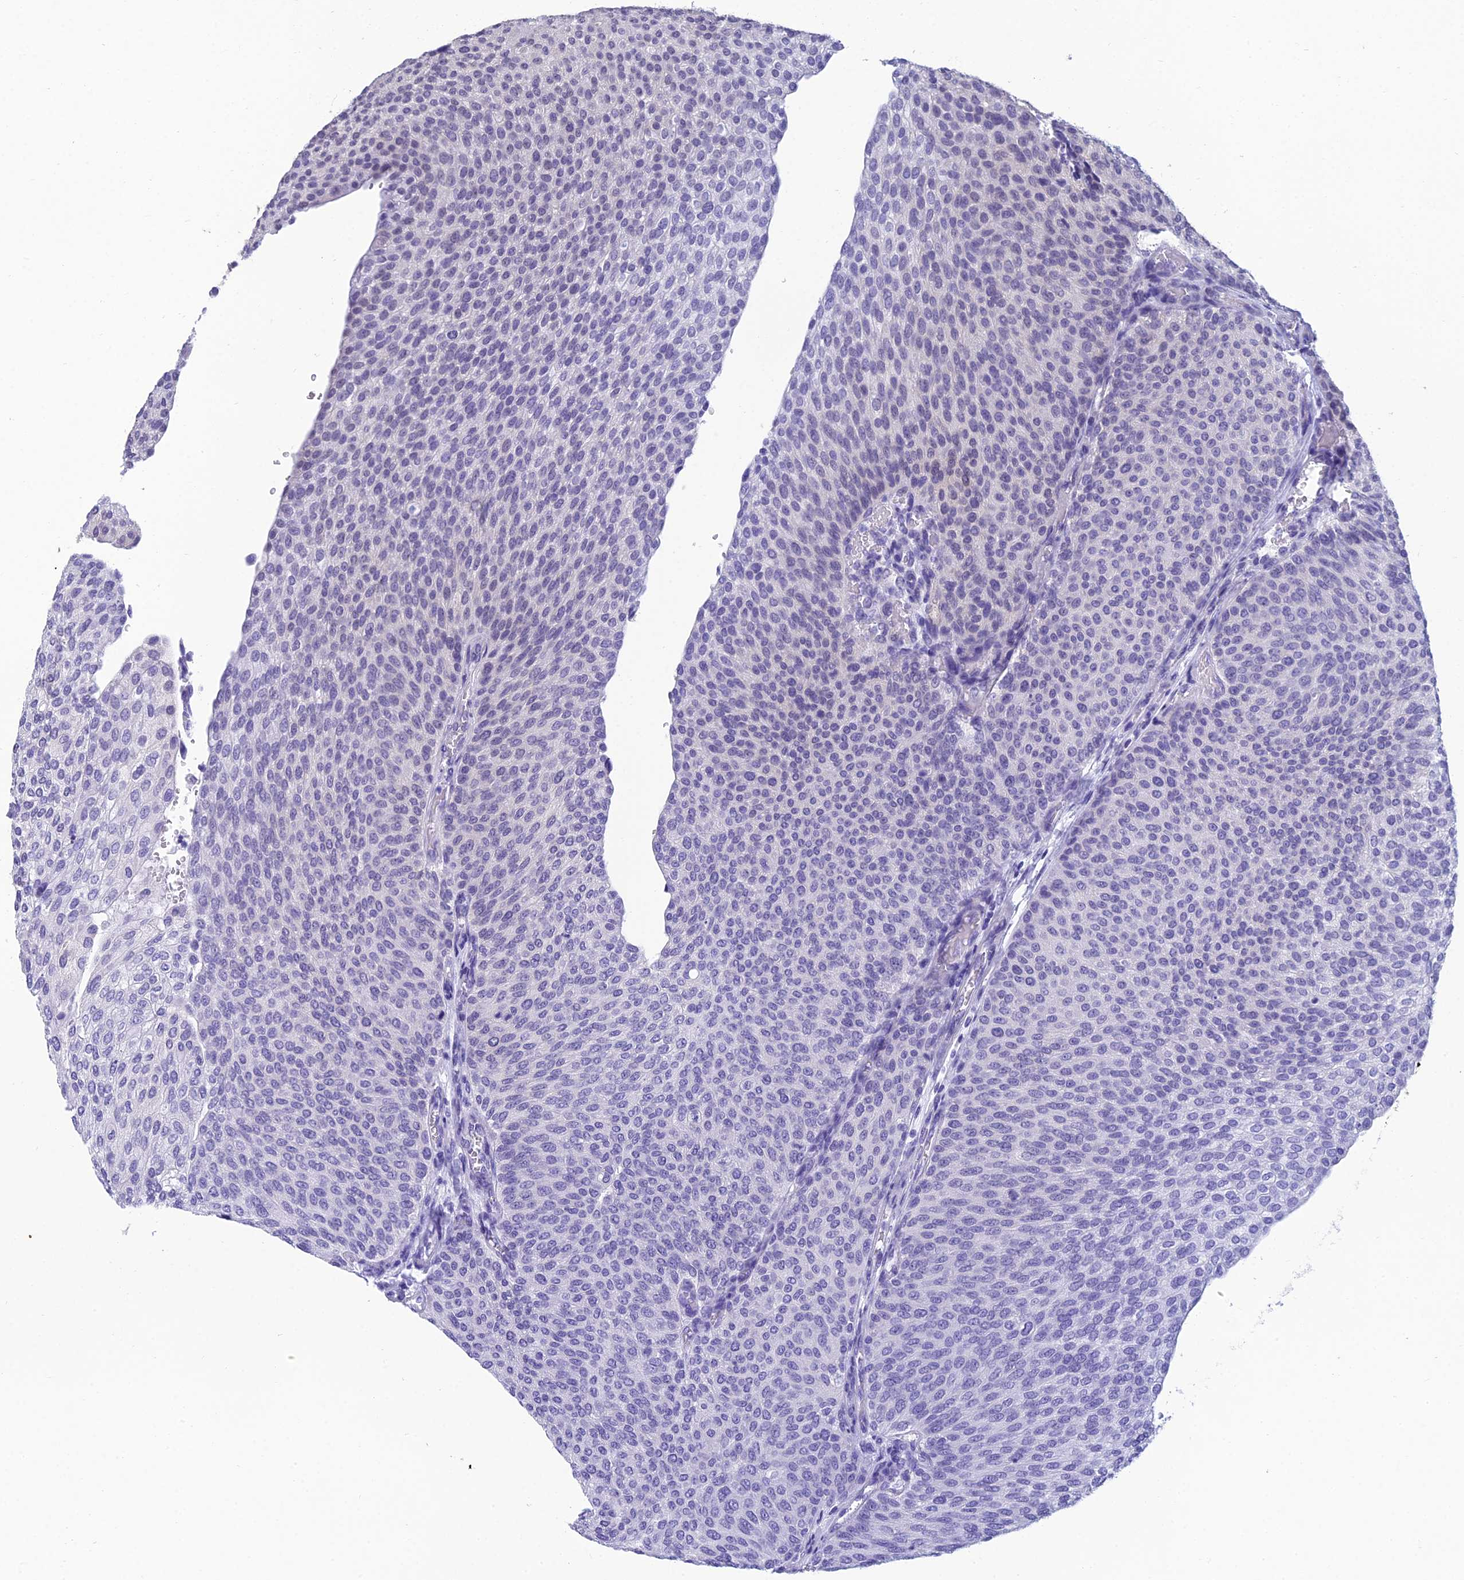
{"staining": {"intensity": "negative", "quantity": "none", "location": "none"}, "tissue": "urothelial cancer", "cell_type": "Tumor cells", "image_type": "cancer", "snomed": [{"axis": "morphology", "description": "Urothelial carcinoma, High grade"}, {"axis": "topography", "description": "Urinary bladder"}], "caption": "Tumor cells show no significant expression in urothelial carcinoma (high-grade). (Stains: DAB immunohistochemistry with hematoxylin counter stain, Microscopy: brightfield microscopy at high magnification).", "gene": "GRWD1", "patient": {"sex": "female", "age": 79}}